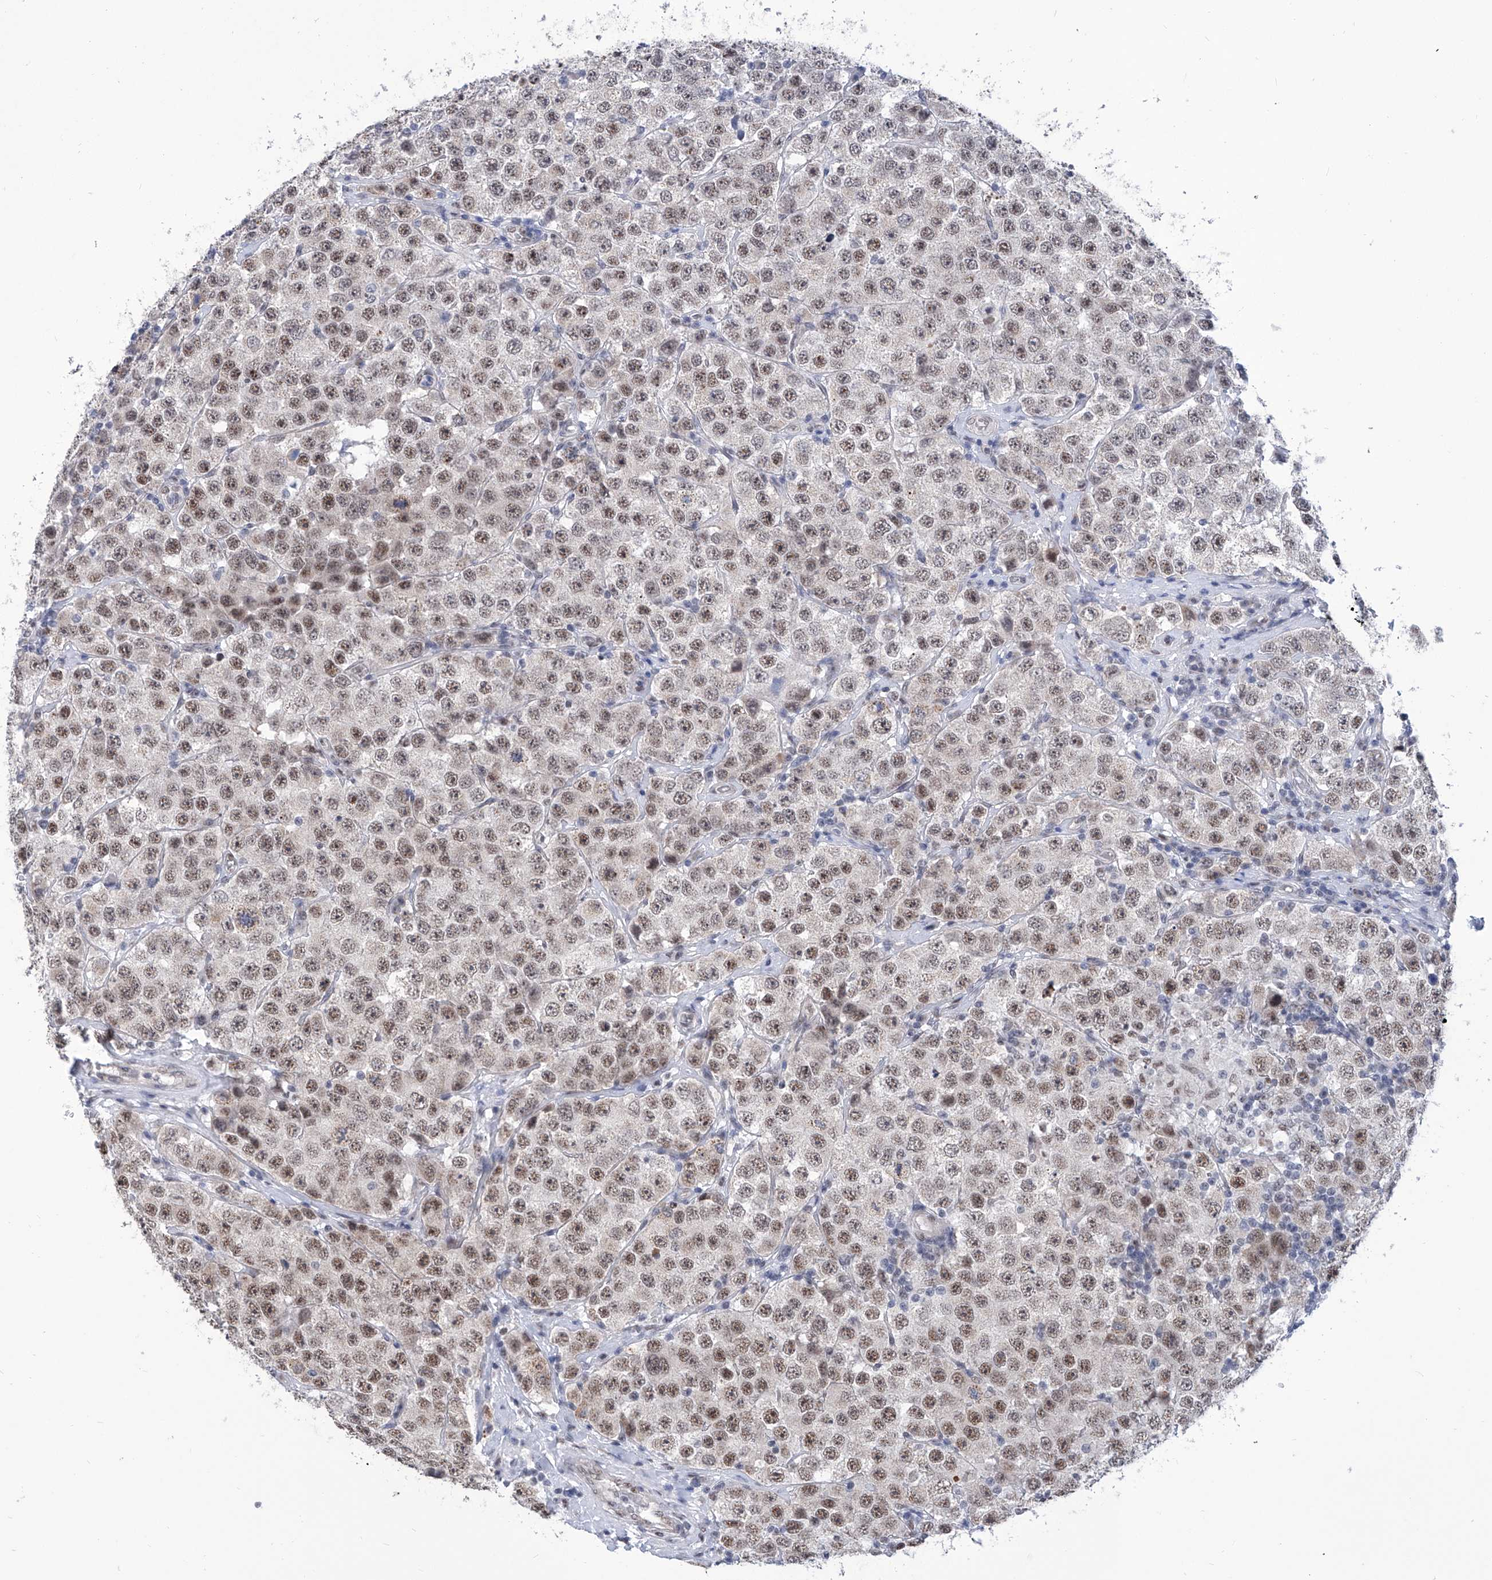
{"staining": {"intensity": "moderate", "quantity": ">75%", "location": "nuclear"}, "tissue": "testis cancer", "cell_type": "Tumor cells", "image_type": "cancer", "snomed": [{"axis": "morphology", "description": "Seminoma, NOS"}, {"axis": "topography", "description": "Testis"}], "caption": "Testis cancer stained with a protein marker reveals moderate staining in tumor cells.", "gene": "SART1", "patient": {"sex": "male", "age": 28}}